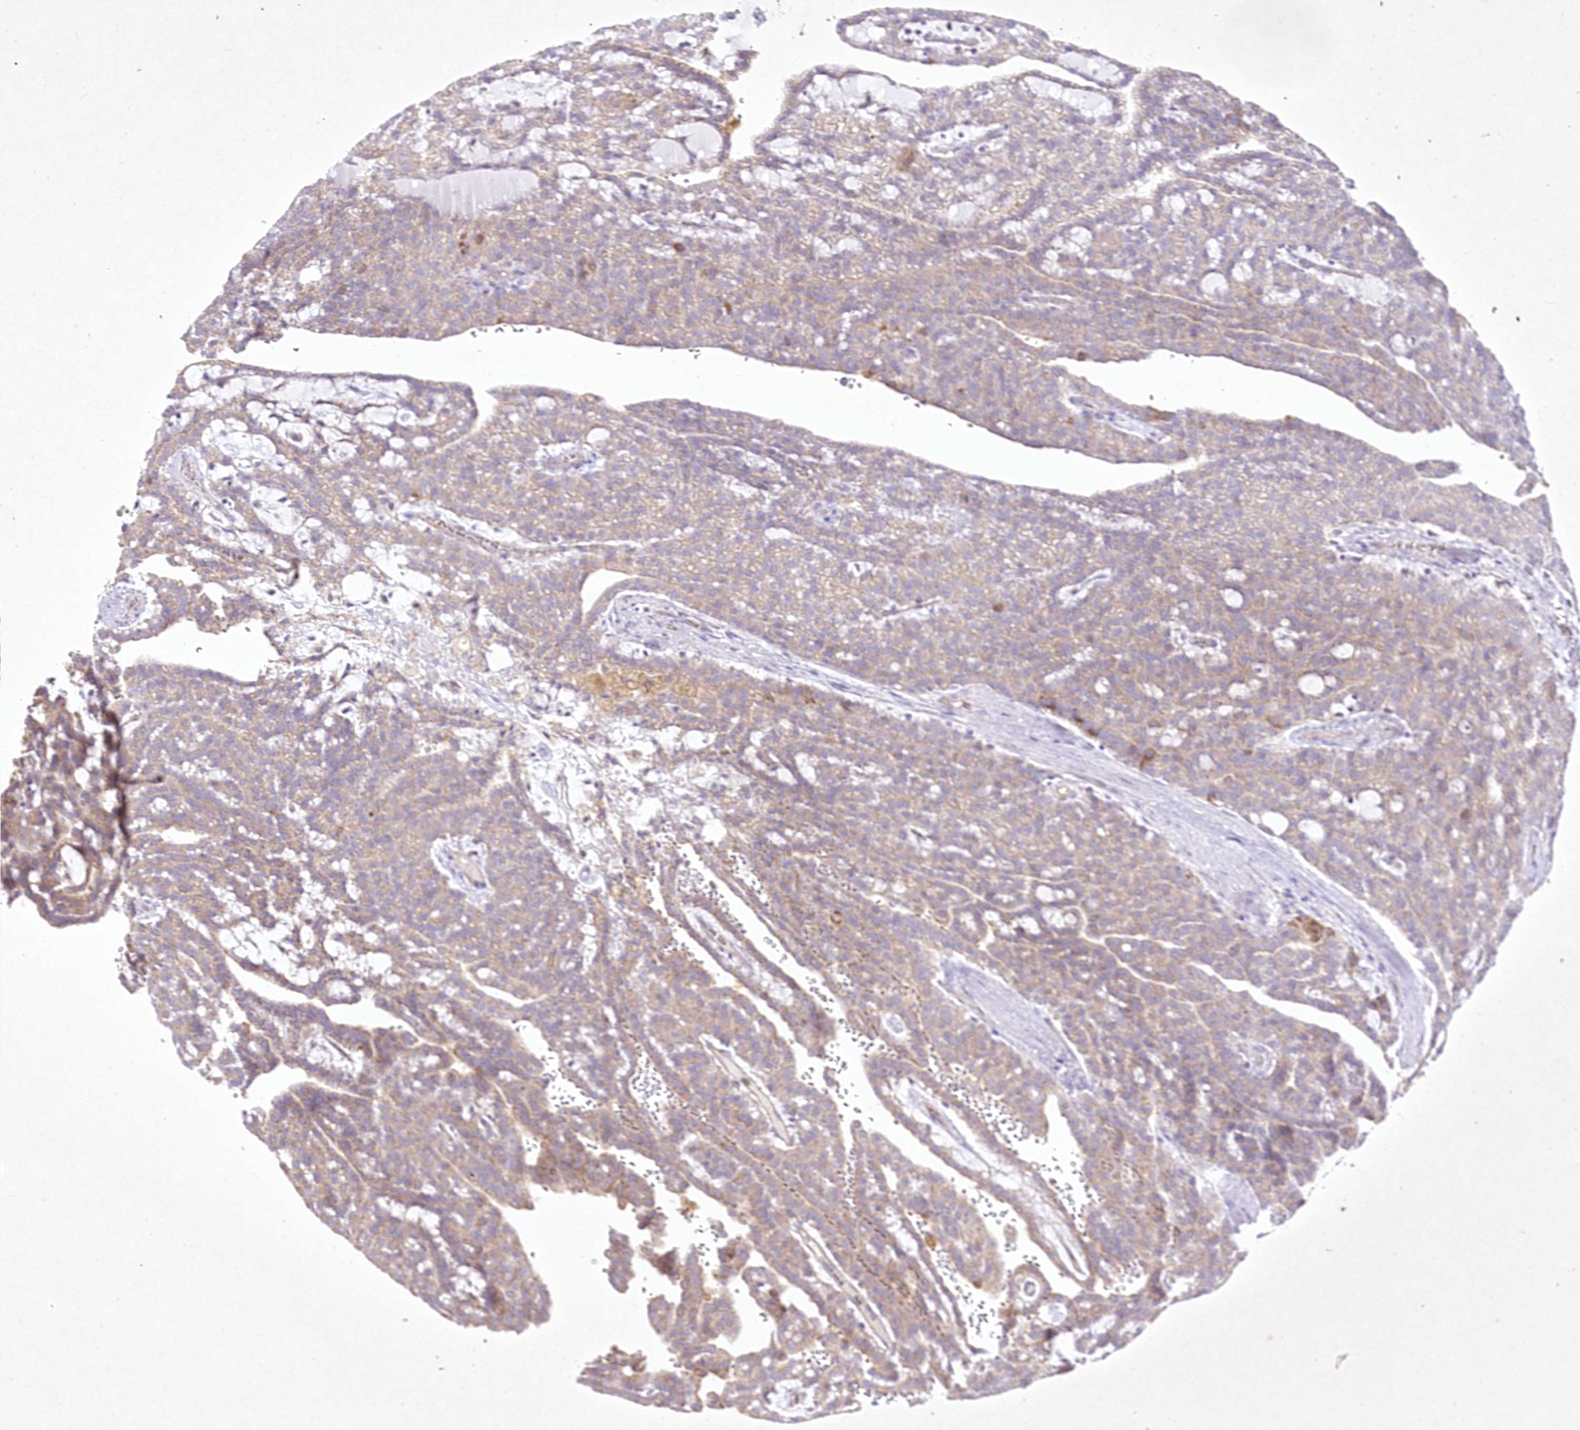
{"staining": {"intensity": "weak", "quantity": "<25%", "location": "cytoplasmic/membranous"}, "tissue": "renal cancer", "cell_type": "Tumor cells", "image_type": "cancer", "snomed": [{"axis": "morphology", "description": "Adenocarcinoma, NOS"}, {"axis": "topography", "description": "Kidney"}], "caption": "Histopathology image shows no significant protein expression in tumor cells of renal cancer. (Stains: DAB IHC with hematoxylin counter stain, Microscopy: brightfield microscopy at high magnification).", "gene": "ITSN2", "patient": {"sex": "male", "age": 63}}